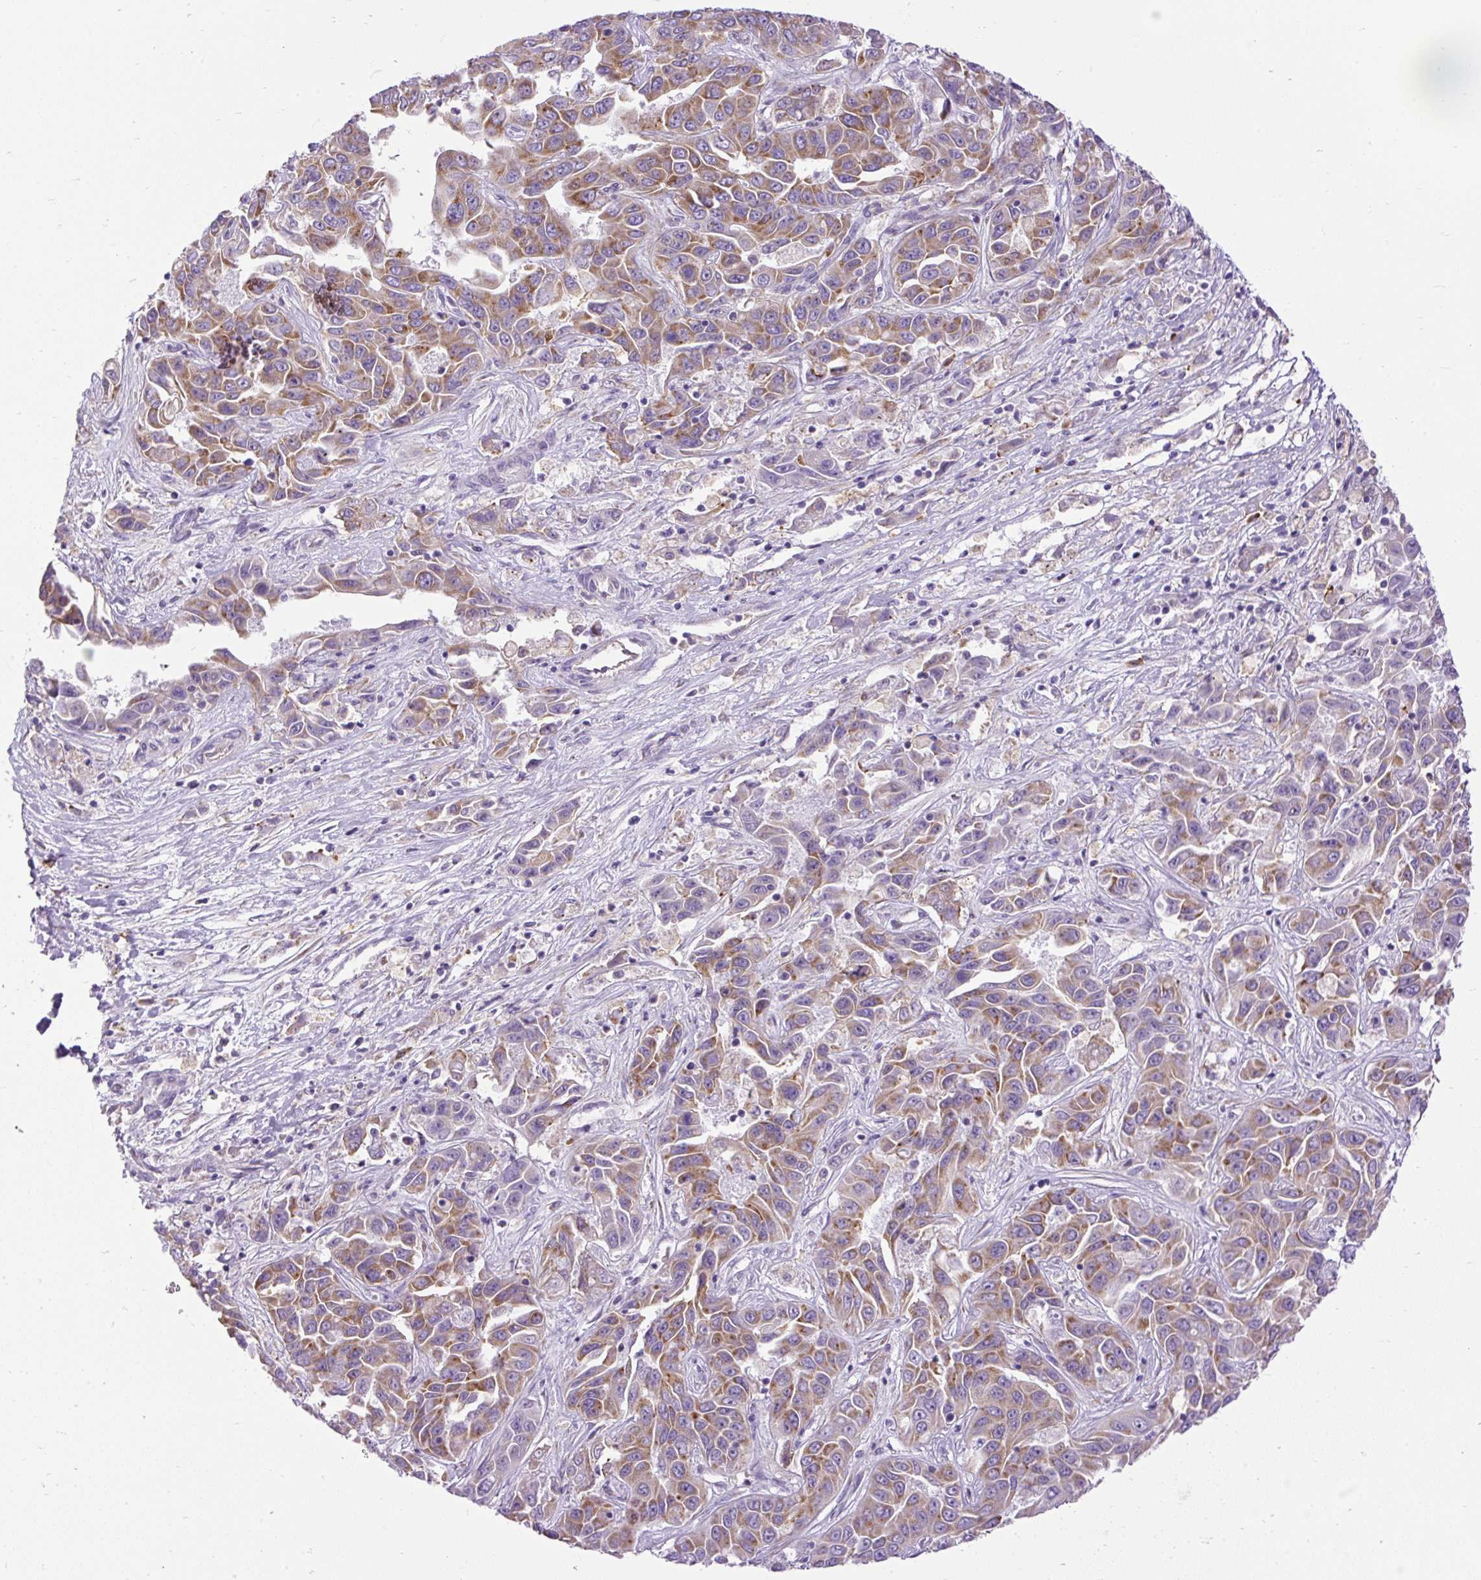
{"staining": {"intensity": "moderate", "quantity": ">75%", "location": "cytoplasmic/membranous"}, "tissue": "liver cancer", "cell_type": "Tumor cells", "image_type": "cancer", "snomed": [{"axis": "morphology", "description": "Cholangiocarcinoma"}, {"axis": "topography", "description": "Liver"}], "caption": "Immunohistochemistry image of human liver cancer (cholangiocarcinoma) stained for a protein (brown), which shows medium levels of moderate cytoplasmic/membranous positivity in approximately >75% of tumor cells.", "gene": "SYBU", "patient": {"sex": "female", "age": 52}}